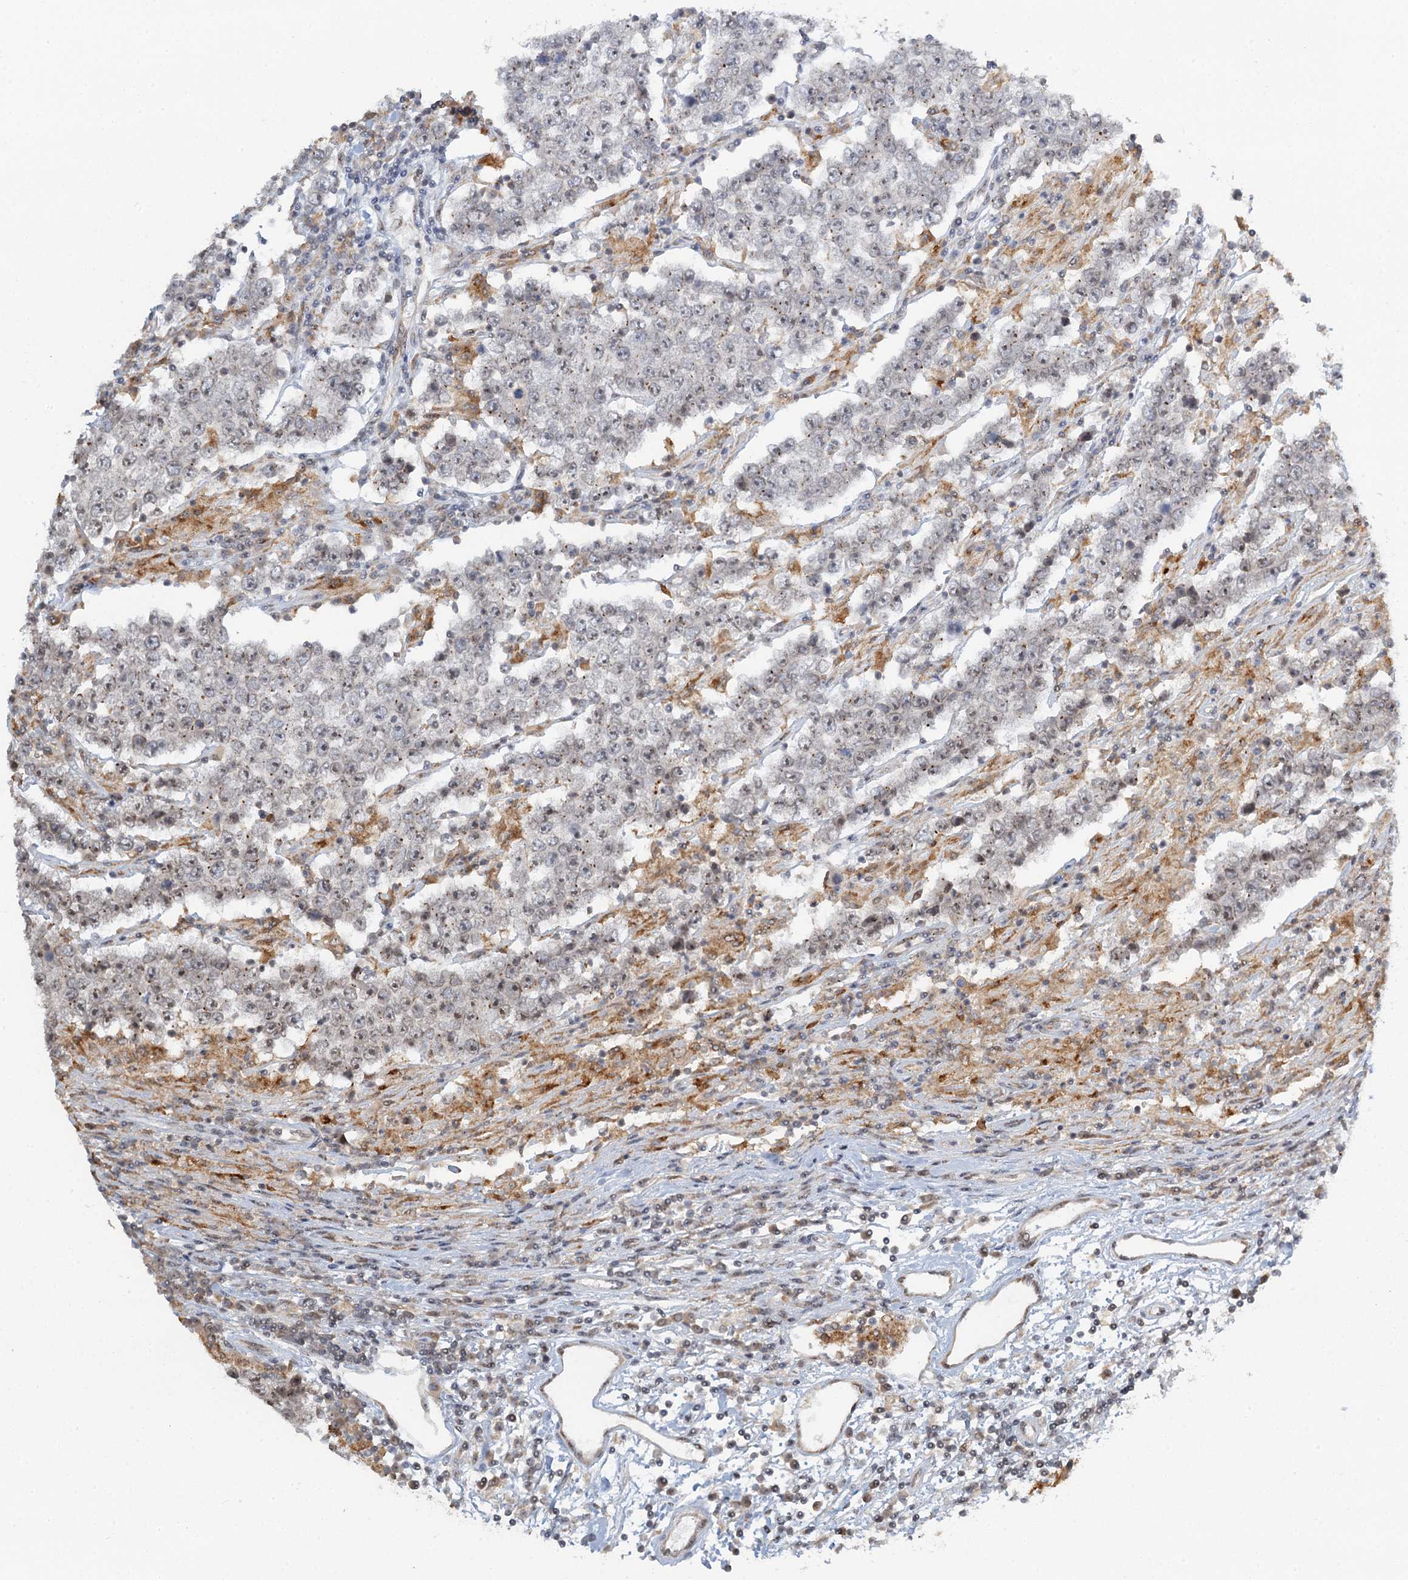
{"staining": {"intensity": "negative", "quantity": "none", "location": "none"}, "tissue": "testis cancer", "cell_type": "Tumor cells", "image_type": "cancer", "snomed": [{"axis": "morphology", "description": "Normal tissue, NOS"}, {"axis": "morphology", "description": "Urothelial carcinoma, High grade"}, {"axis": "morphology", "description": "Seminoma, NOS"}, {"axis": "morphology", "description": "Carcinoma, Embryonal, NOS"}, {"axis": "topography", "description": "Urinary bladder"}, {"axis": "topography", "description": "Testis"}], "caption": "The photomicrograph exhibits no significant positivity in tumor cells of embryonal carcinoma (testis).", "gene": "TREX1", "patient": {"sex": "male", "age": 41}}